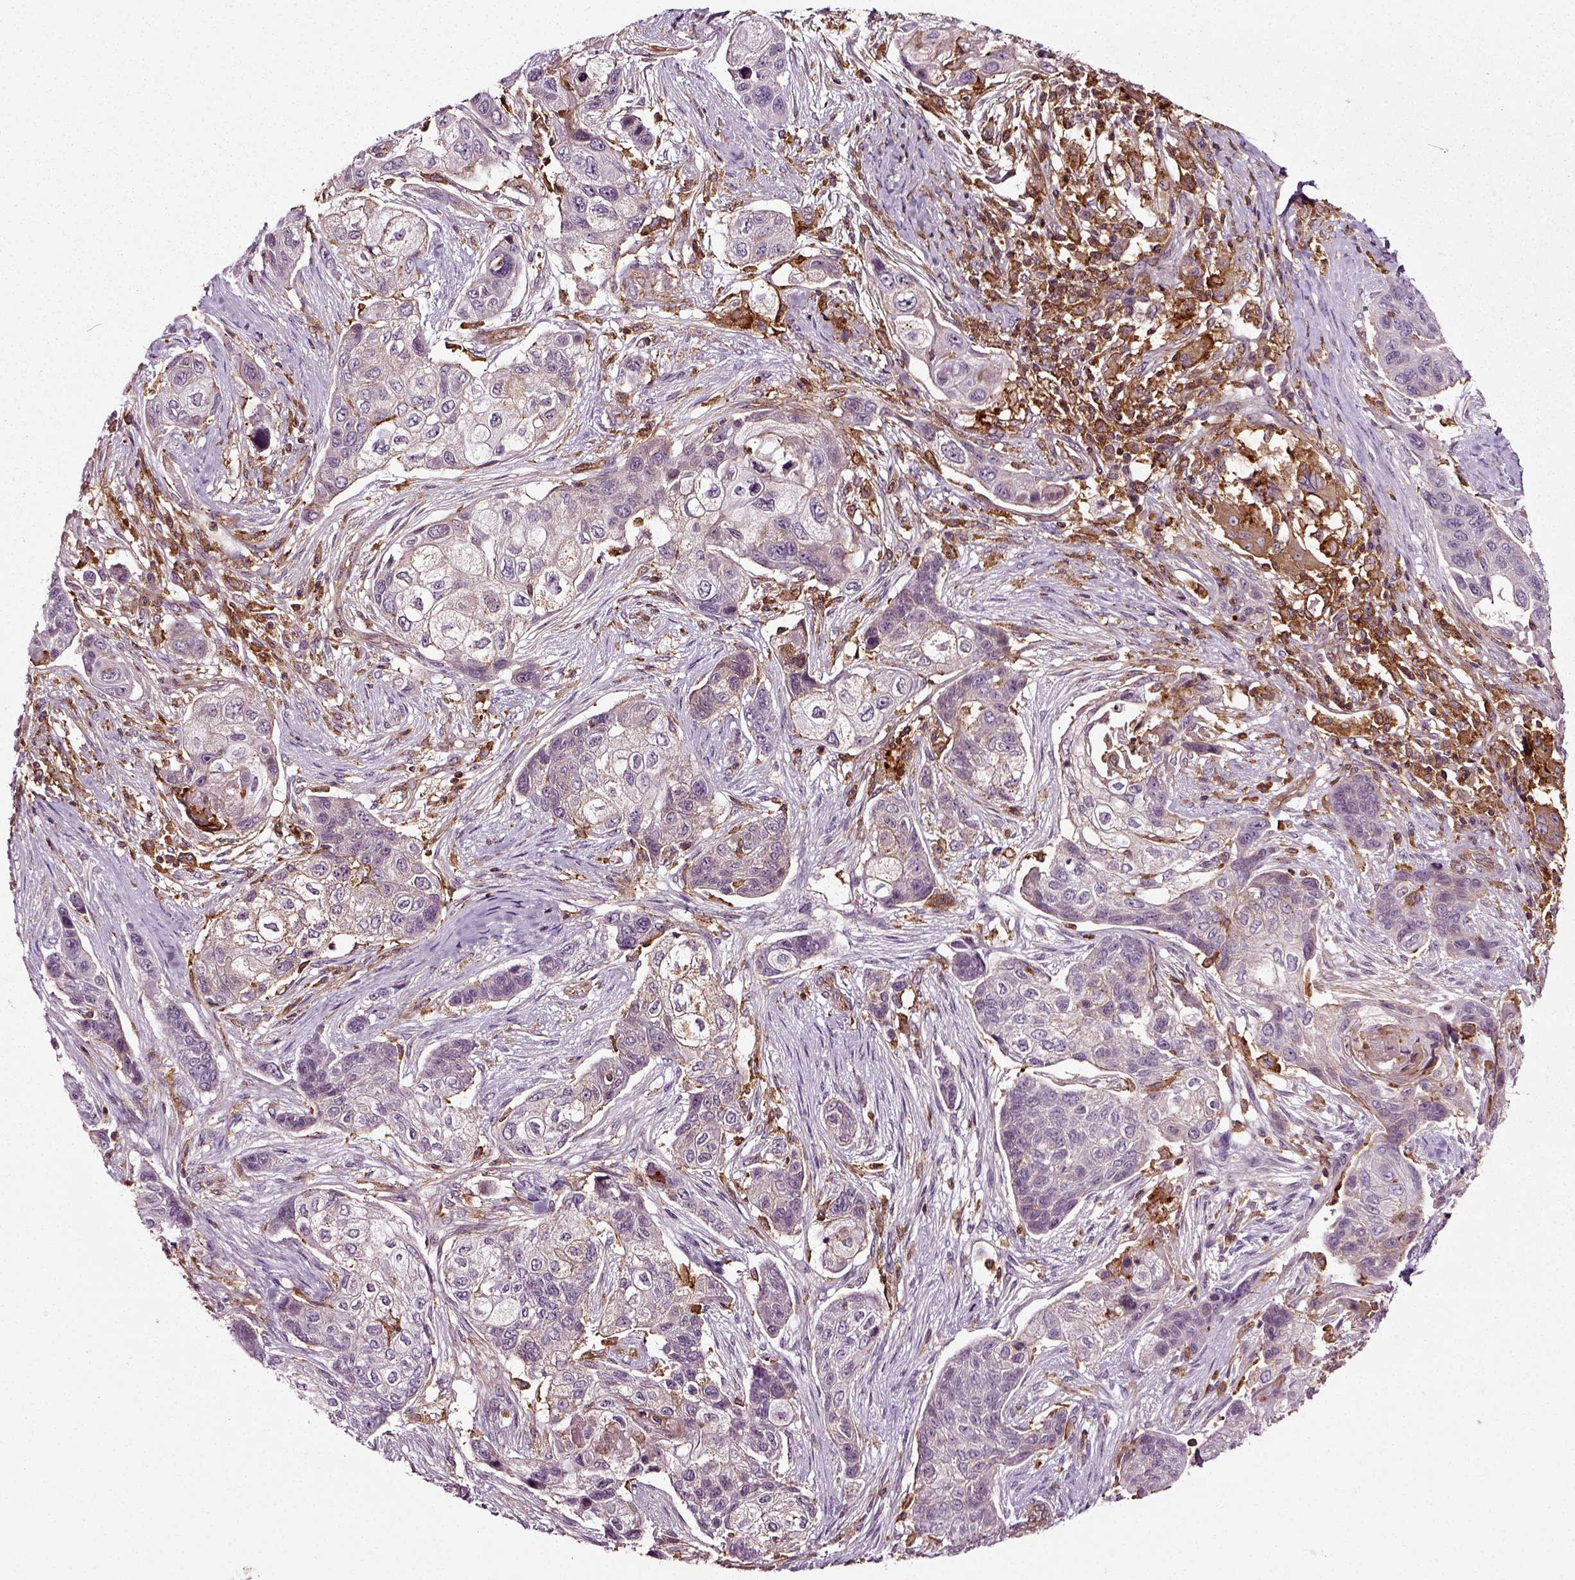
{"staining": {"intensity": "negative", "quantity": "none", "location": "none"}, "tissue": "lung cancer", "cell_type": "Tumor cells", "image_type": "cancer", "snomed": [{"axis": "morphology", "description": "Squamous cell carcinoma, NOS"}, {"axis": "topography", "description": "Lung"}], "caption": "This is an immunohistochemistry histopathology image of squamous cell carcinoma (lung). There is no expression in tumor cells.", "gene": "RHOF", "patient": {"sex": "male", "age": 69}}